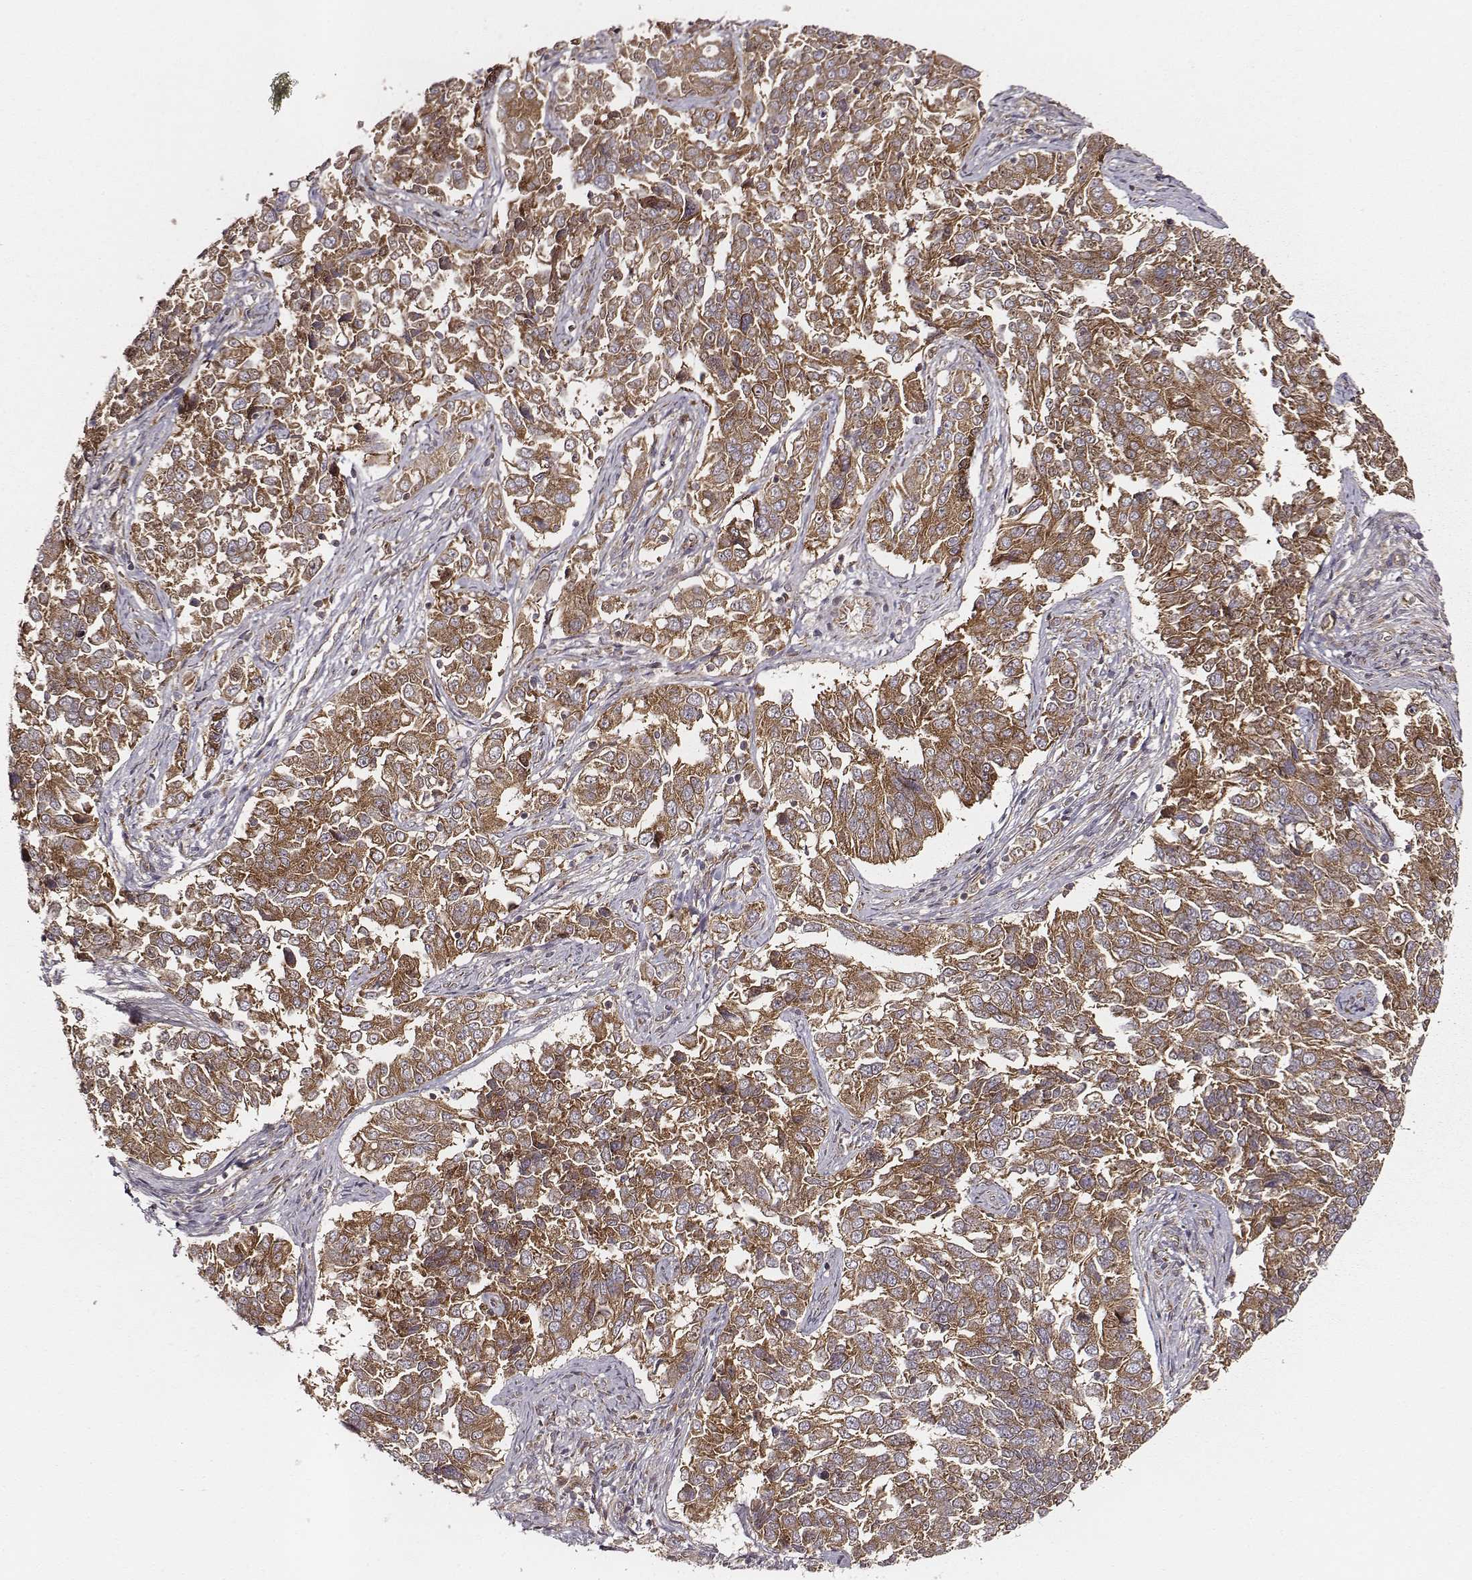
{"staining": {"intensity": "moderate", "quantity": ">75%", "location": "cytoplasmic/membranous"}, "tissue": "endometrial cancer", "cell_type": "Tumor cells", "image_type": "cancer", "snomed": [{"axis": "morphology", "description": "Adenocarcinoma, NOS"}, {"axis": "topography", "description": "Endometrium"}], "caption": "Immunohistochemical staining of human endometrial cancer (adenocarcinoma) reveals medium levels of moderate cytoplasmic/membranous expression in about >75% of tumor cells.", "gene": "VPS26A", "patient": {"sex": "female", "age": 43}}